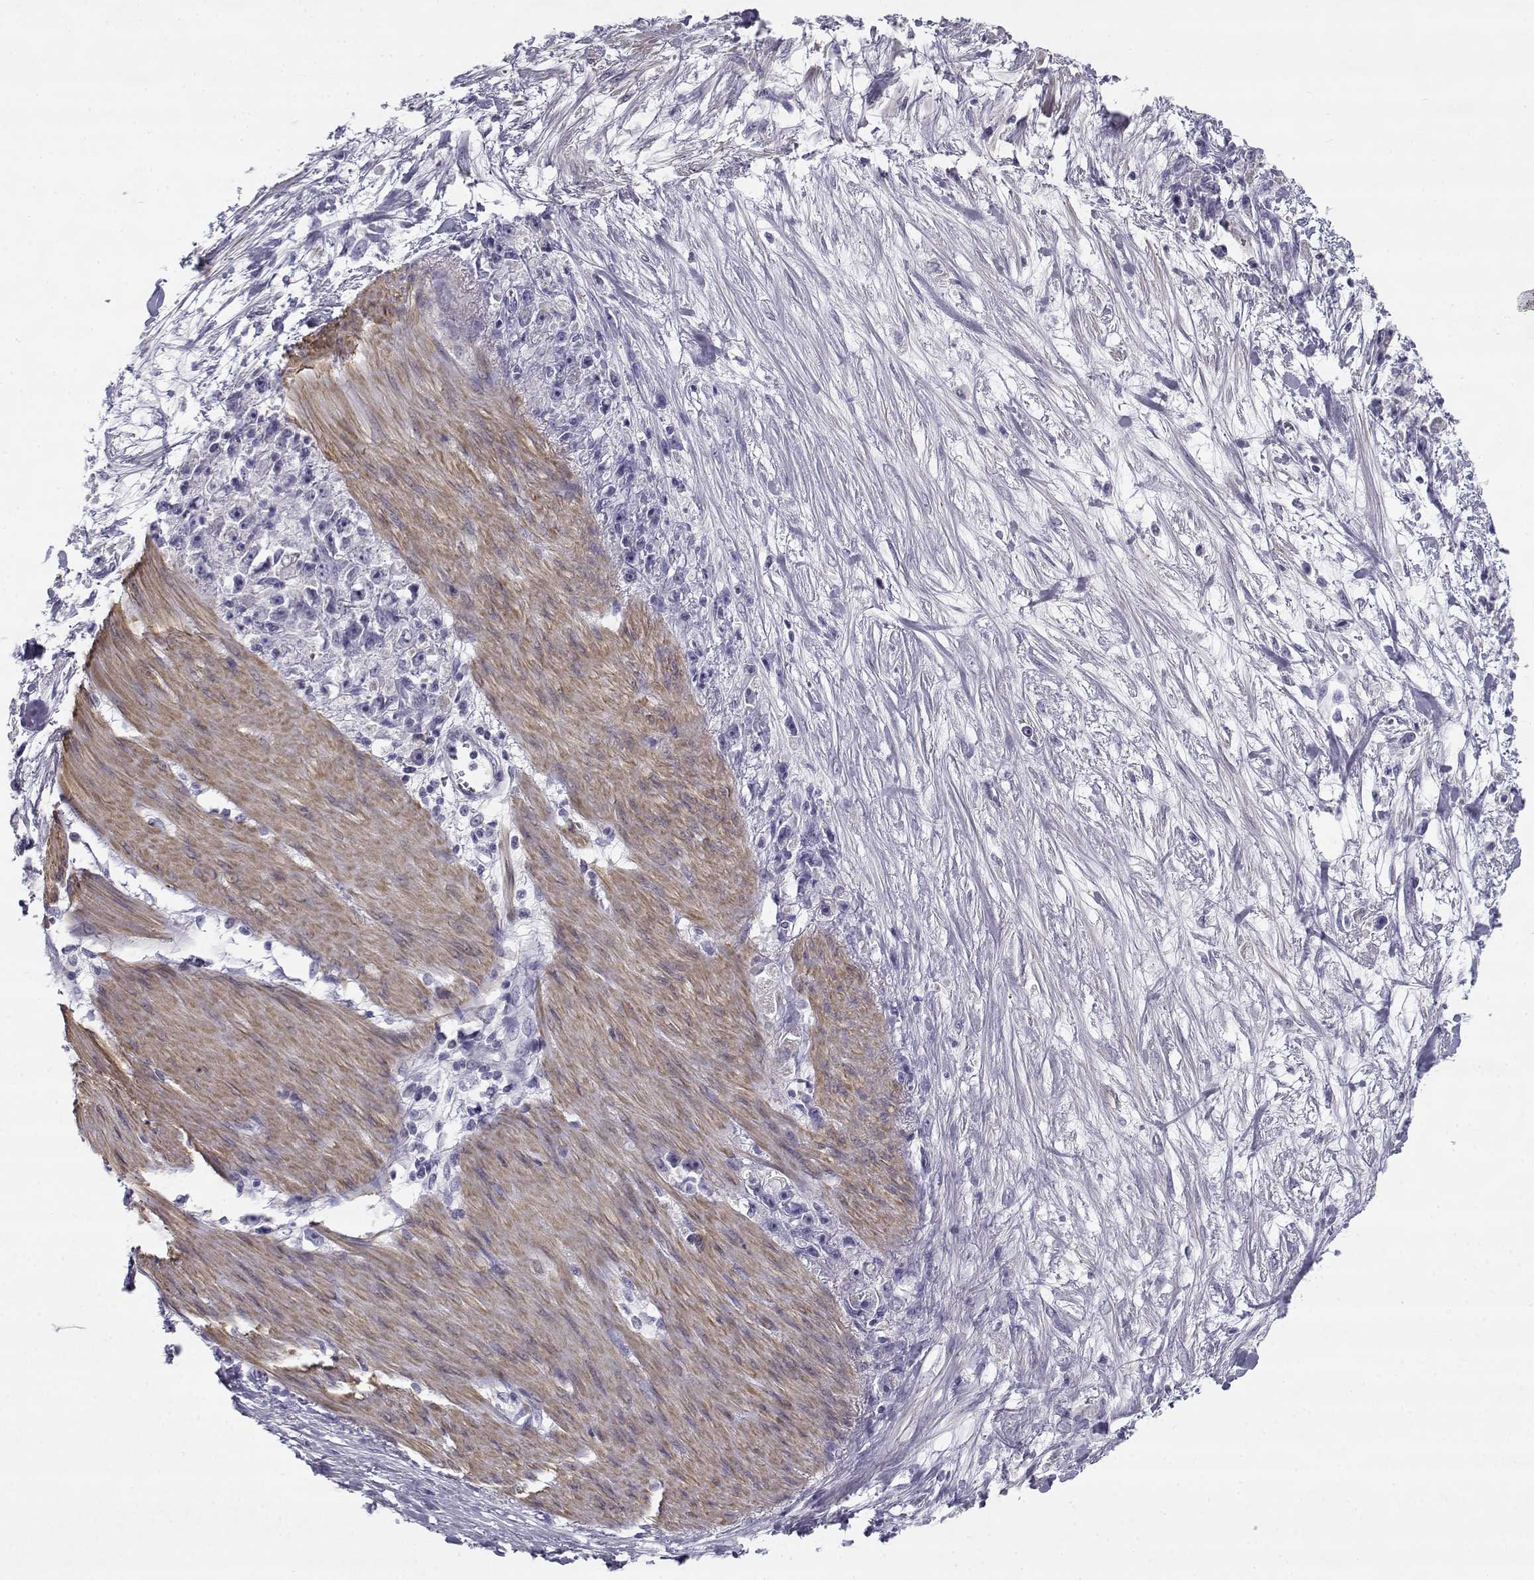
{"staining": {"intensity": "negative", "quantity": "none", "location": "none"}, "tissue": "stomach cancer", "cell_type": "Tumor cells", "image_type": "cancer", "snomed": [{"axis": "morphology", "description": "Adenocarcinoma, NOS"}, {"axis": "topography", "description": "Stomach"}], "caption": "This is a micrograph of IHC staining of adenocarcinoma (stomach), which shows no expression in tumor cells.", "gene": "CREB3L3", "patient": {"sex": "female", "age": 59}}